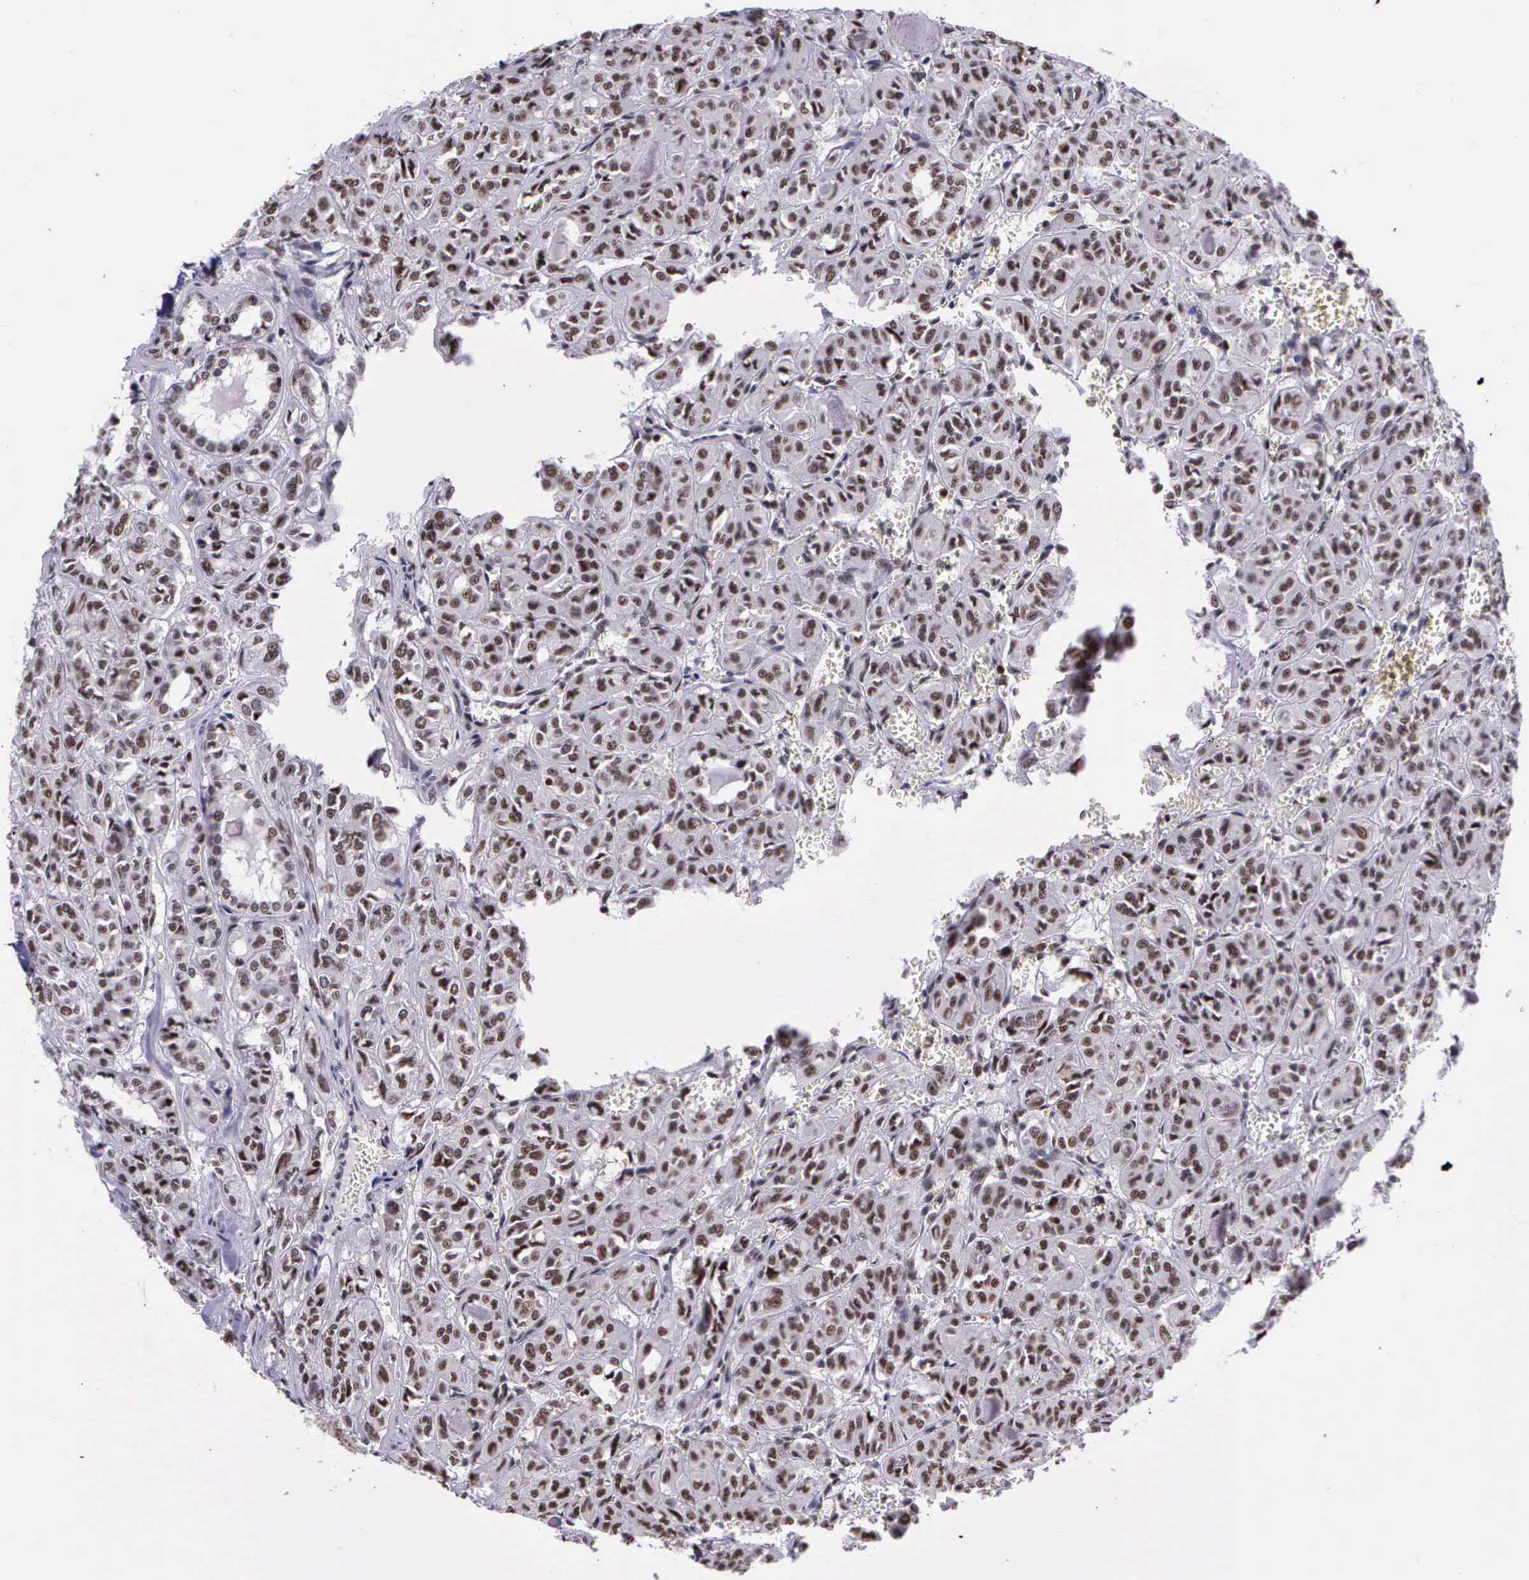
{"staining": {"intensity": "moderate", "quantity": ">75%", "location": "nuclear"}, "tissue": "thyroid cancer", "cell_type": "Tumor cells", "image_type": "cancer", "snomed": [{"axis": "morphology", "description": "Follicular adenoma carcinoma, NOS"}, {"axis": "topography", "description": "Thyroid gland"}], "caption": "Tumor cells demonstrate medium levels of moderate nuclear expression in approximately >75% of cells in thyroid follicular adenoma carcinoma.", "gene": "FAM47A", "patient": {"sex": "female", "age": 71}}